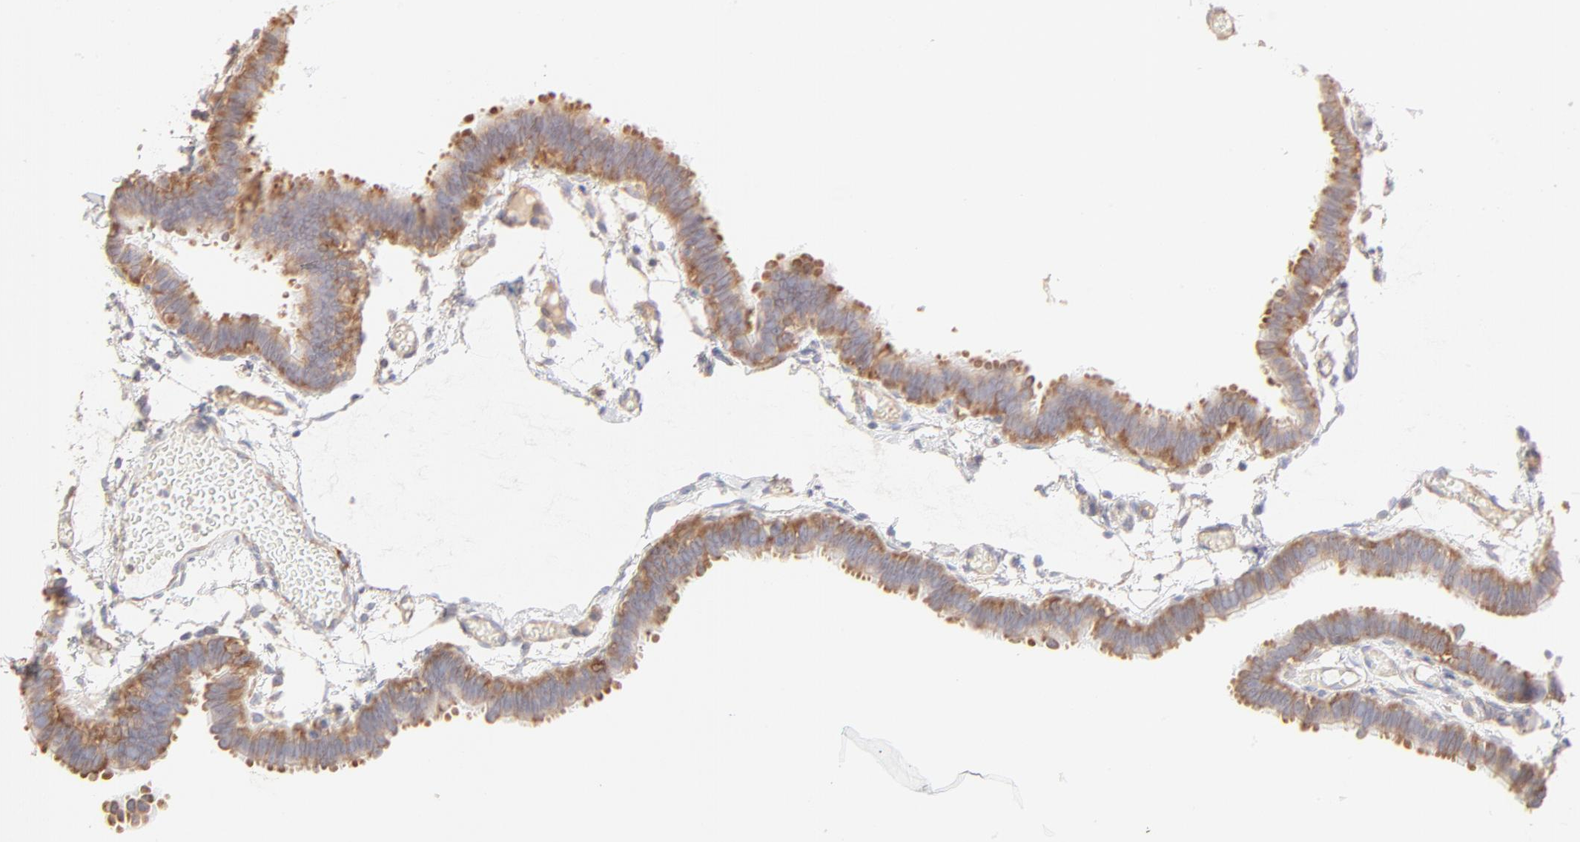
{"staining": {"intensity": "moderate", "quantity": ">75%", "location": "cytoplasmic/membranous"}, "tissue": "fallopian tube", "cell_type": "Glandular cells", "image_type": "normal", "snomed": [{"axis": "morphology", "description": "Normal tissue, NOS"}, {"axis": "topography", "description": "Fallopian tube"}], "caption": "Protein positivity by immunohistochemistry (IHC) reveals moderate cytoplasmic/membranous expression in about >75% of glandular cells in unremarkable fallopian tube. (Brightfield microscopy of DAB IHC at high magnification).", "gene": "RPS21", "patient": {"sex": "female", "age": 29}}